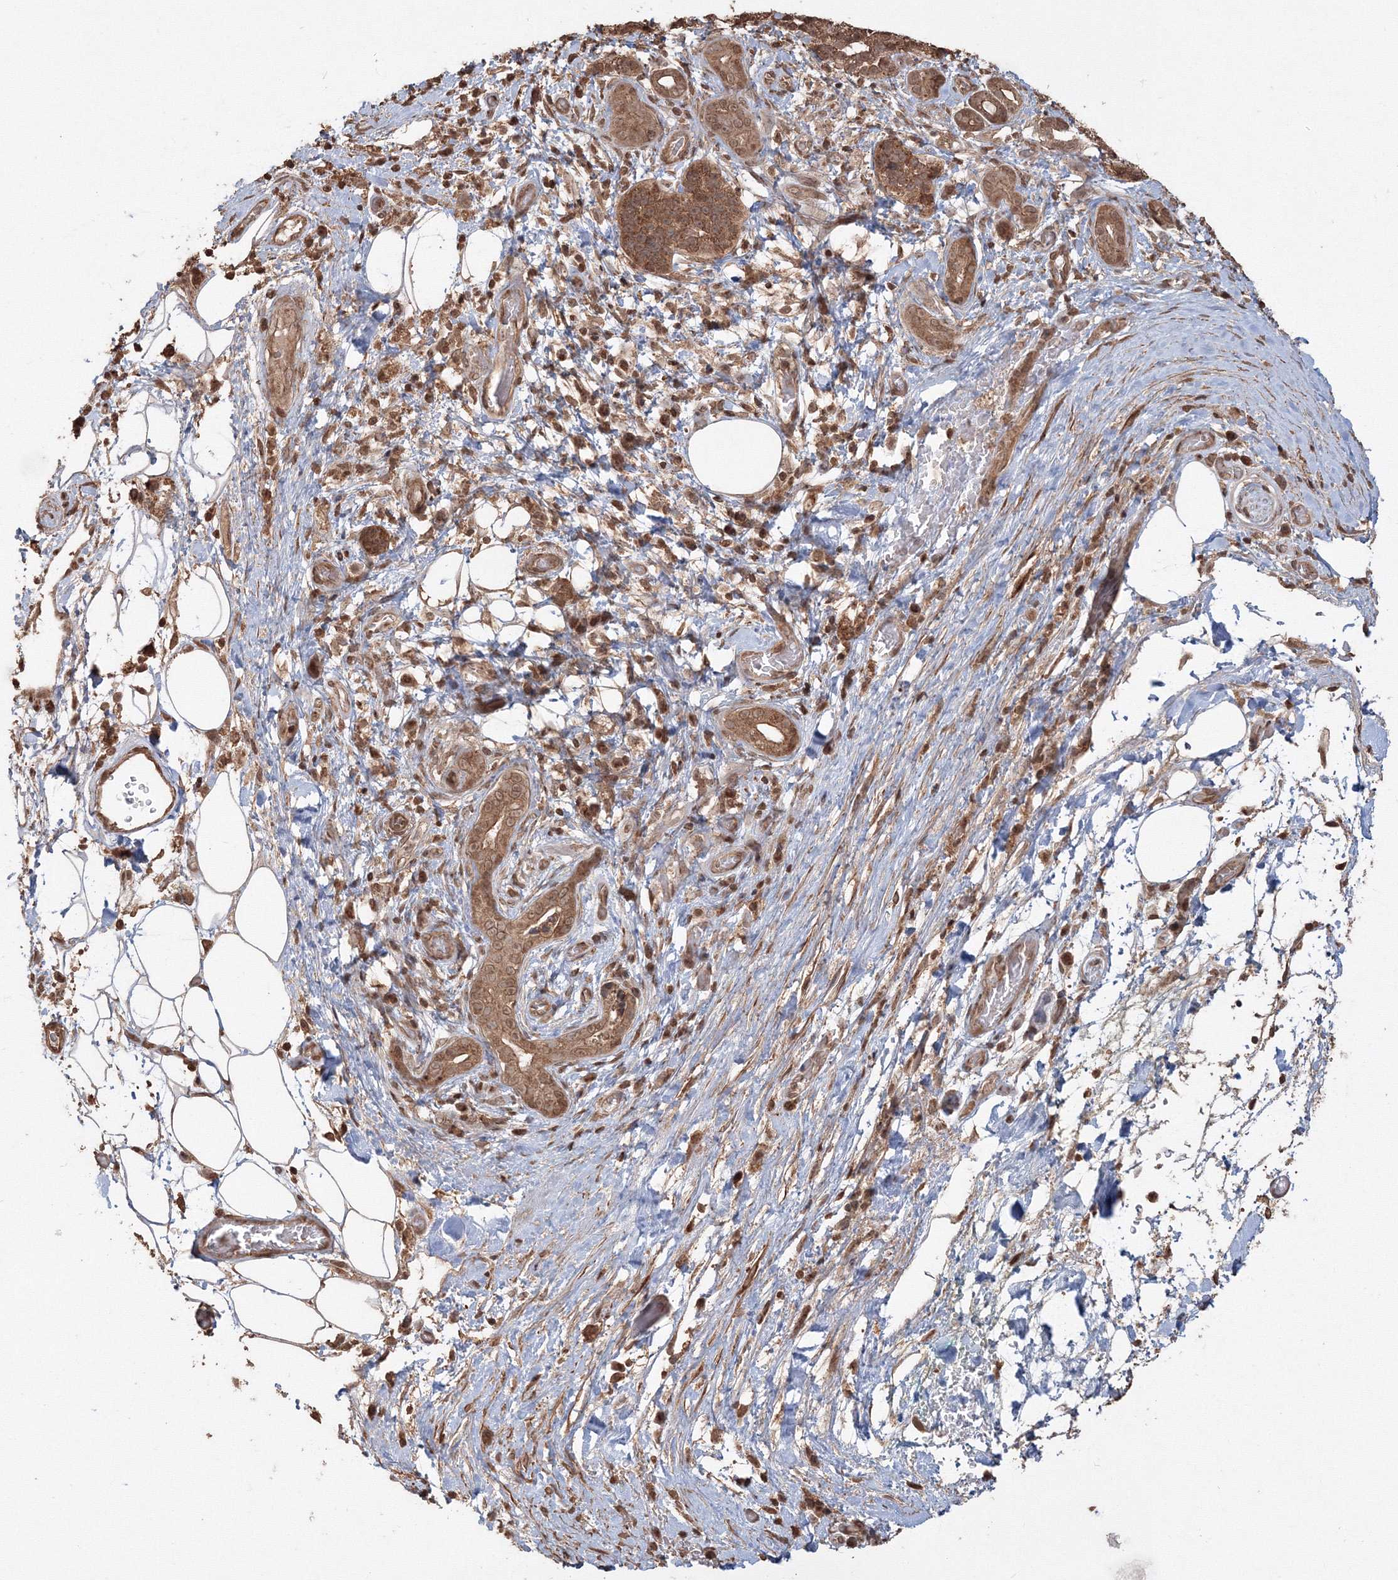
{"staining": {"intensity": "moderate", "quantity": ">75%", "location": "cytoplasmic/membranous"}, "tissue": "pancreatic cancer", "cell_type": "Tumor cells", "image_type": "cancer", "snomed": [{"axis": "morphology", "description": "Adenocarcinoma, NOS"}, {"axis": "topography", "description": "Pancreas"}], "caption": "Protein expression analysis of human pancreatic adenocarcinoma reveals moderate cytoplasmic/membranous positivity in approximately >75% of tumor cells.", "gene": "CCDC122", "patient": {"sex": "male", "age": 78}}